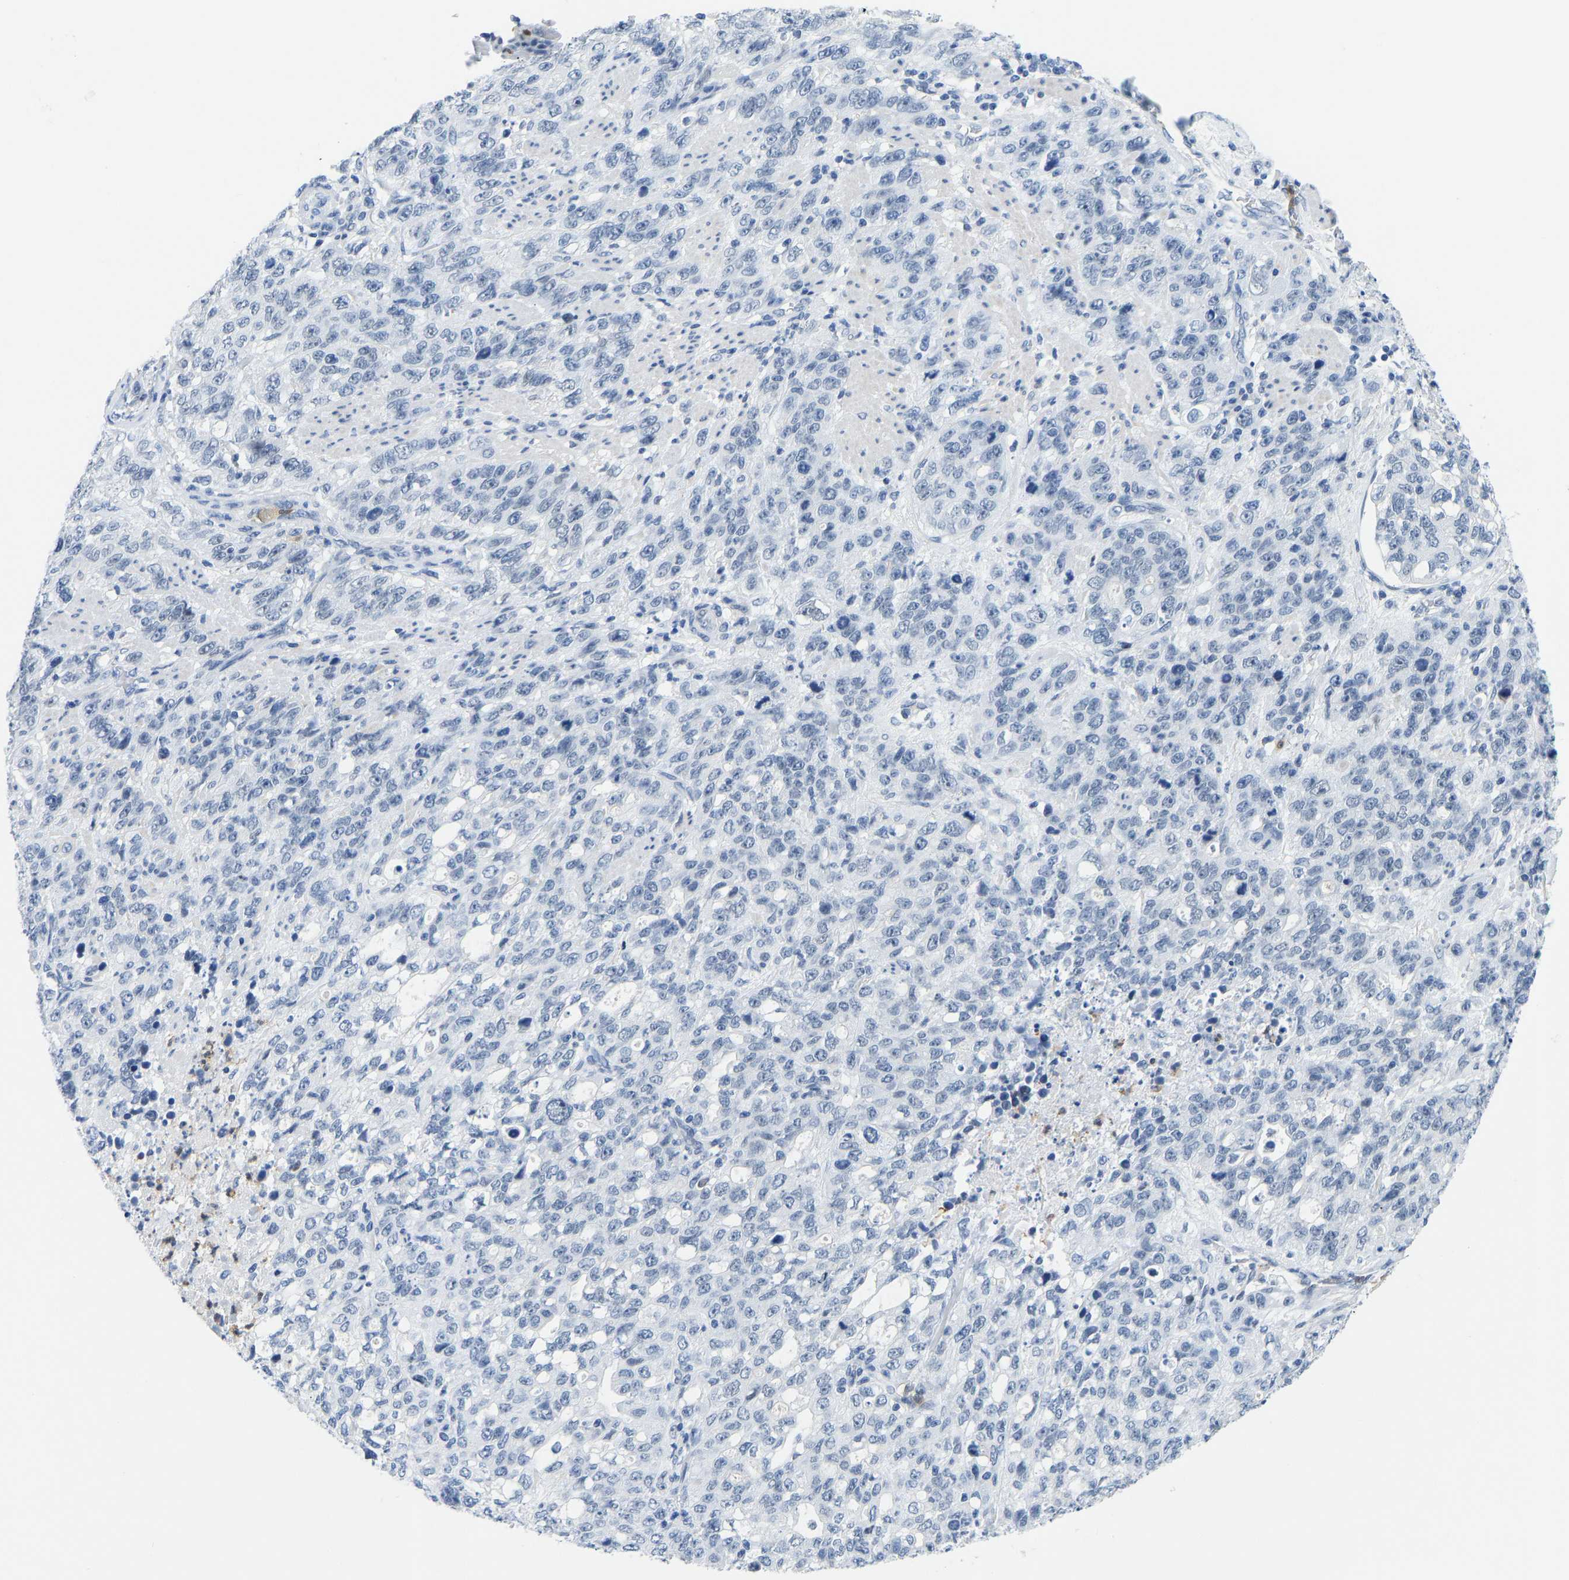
{"staining": {"intensity": "negative", "quantity": "none", "location": "none"}, "tissue": "stomach cancer", "cell_type": "Tumor cells", "image_type": "cancer", "snomed": [{"axis": "morphology", "description": "Adenocarcinoma, NOS"}, {"axis": "topography", "description": "Stomach"}], "caption": "Immunohistochemistry of stomach adenocarcinoma exhibits no expression in tumor cells. The staining was performed using DAB (3,3'-diaminobenzidine) to visualize the protein expression in brown, while the nuclei were stained in blue with hematoxylin (Magnification: 20x).", "gene": "TXNDC2", "patient": {"sex": "male", "age": 48}}